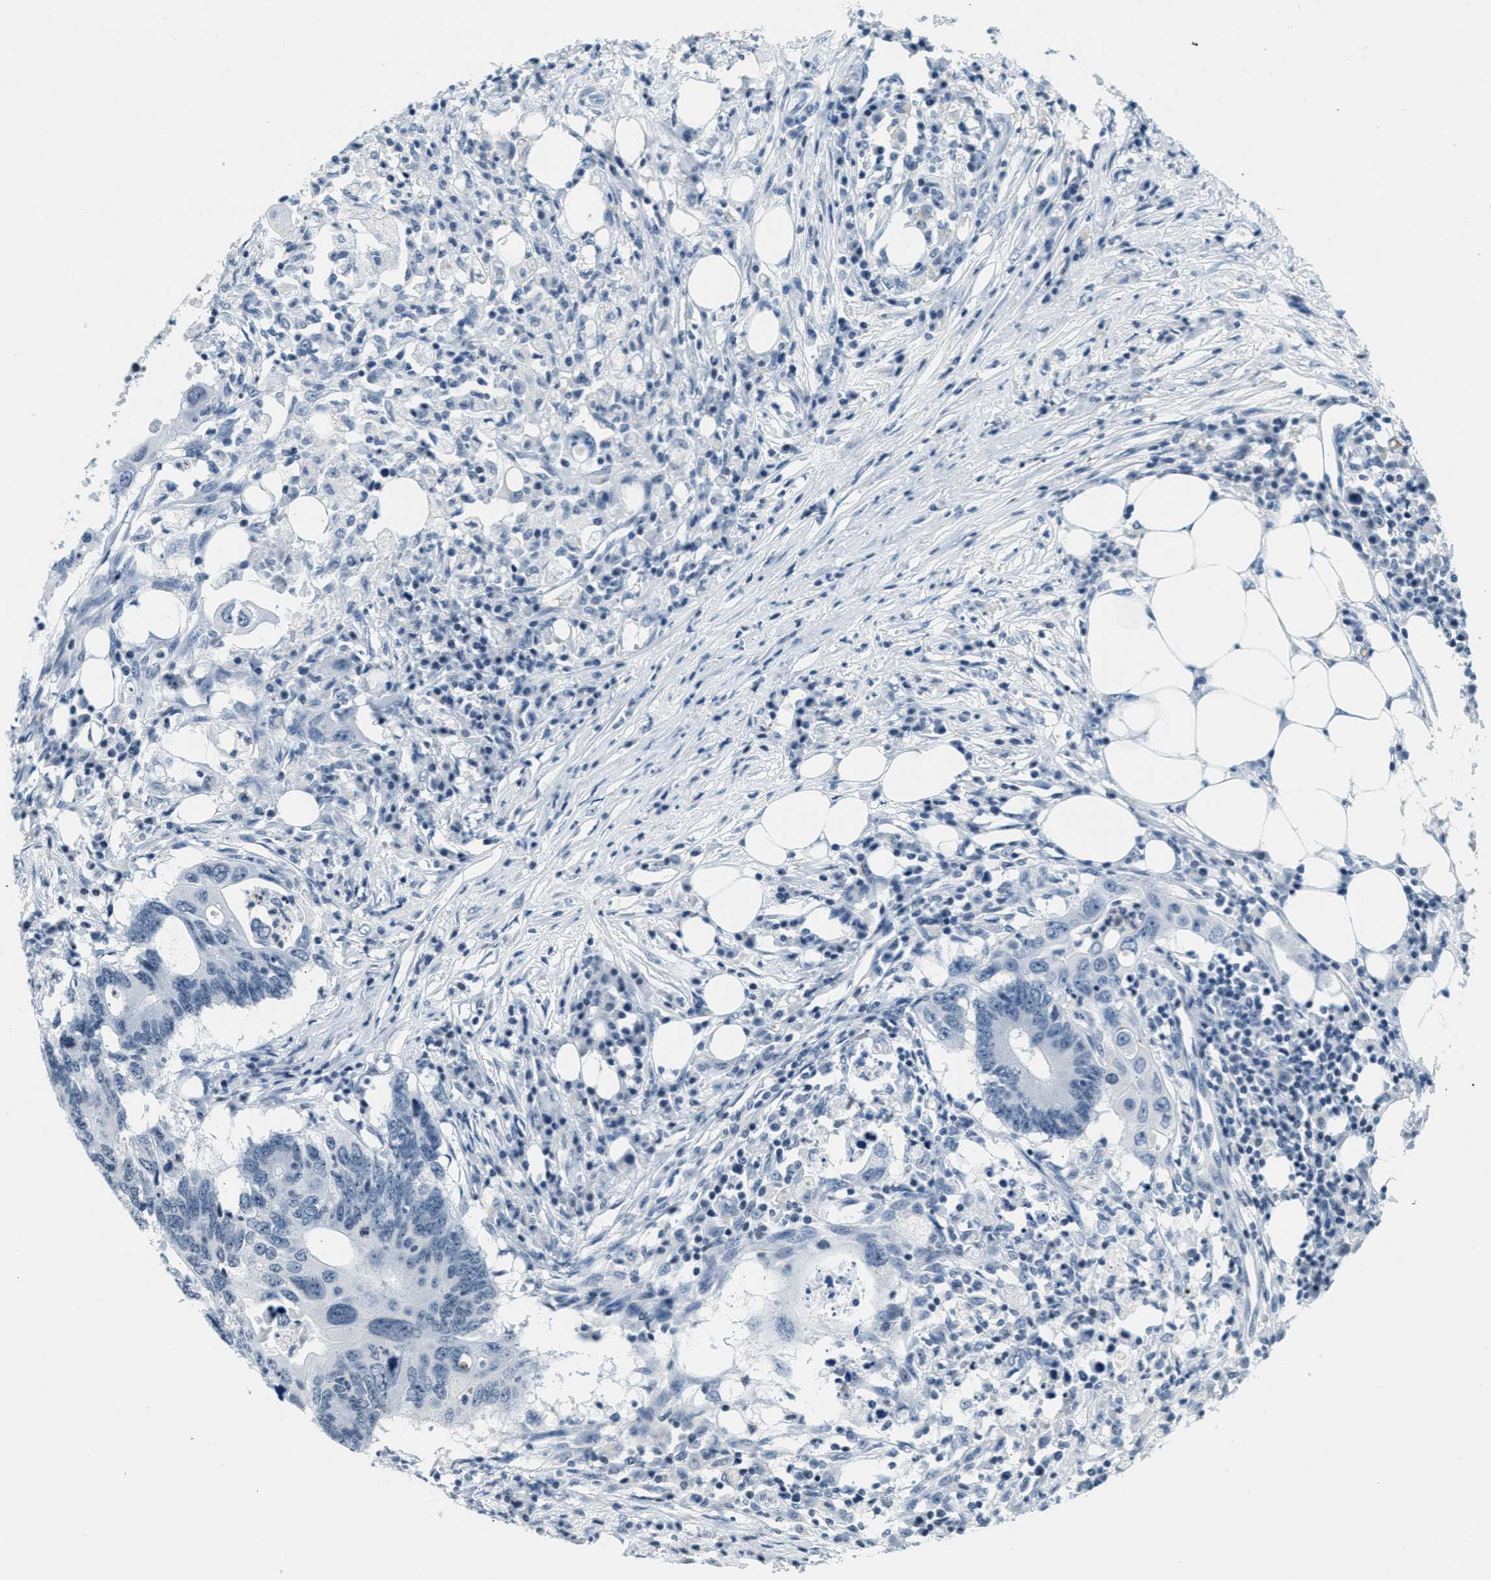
{"staining": {"intensity": "negative", "quantity": "none", "location": "none"}, "tissue": "colorectal cancer", "cell_type": "Tumor cells", "image_type": "cancer", "snomed": [{"axis": "morphology", "description": "Adenocarcinoma, NOS"}, {"axis": "topography", "description": "Colon"}], "caption": "Colorectal cancer was stained to show a protein in brown. There is no significant expression in tumor cells.", "gene": "CA4", "patient": {"sex": "male", "age": 71}}